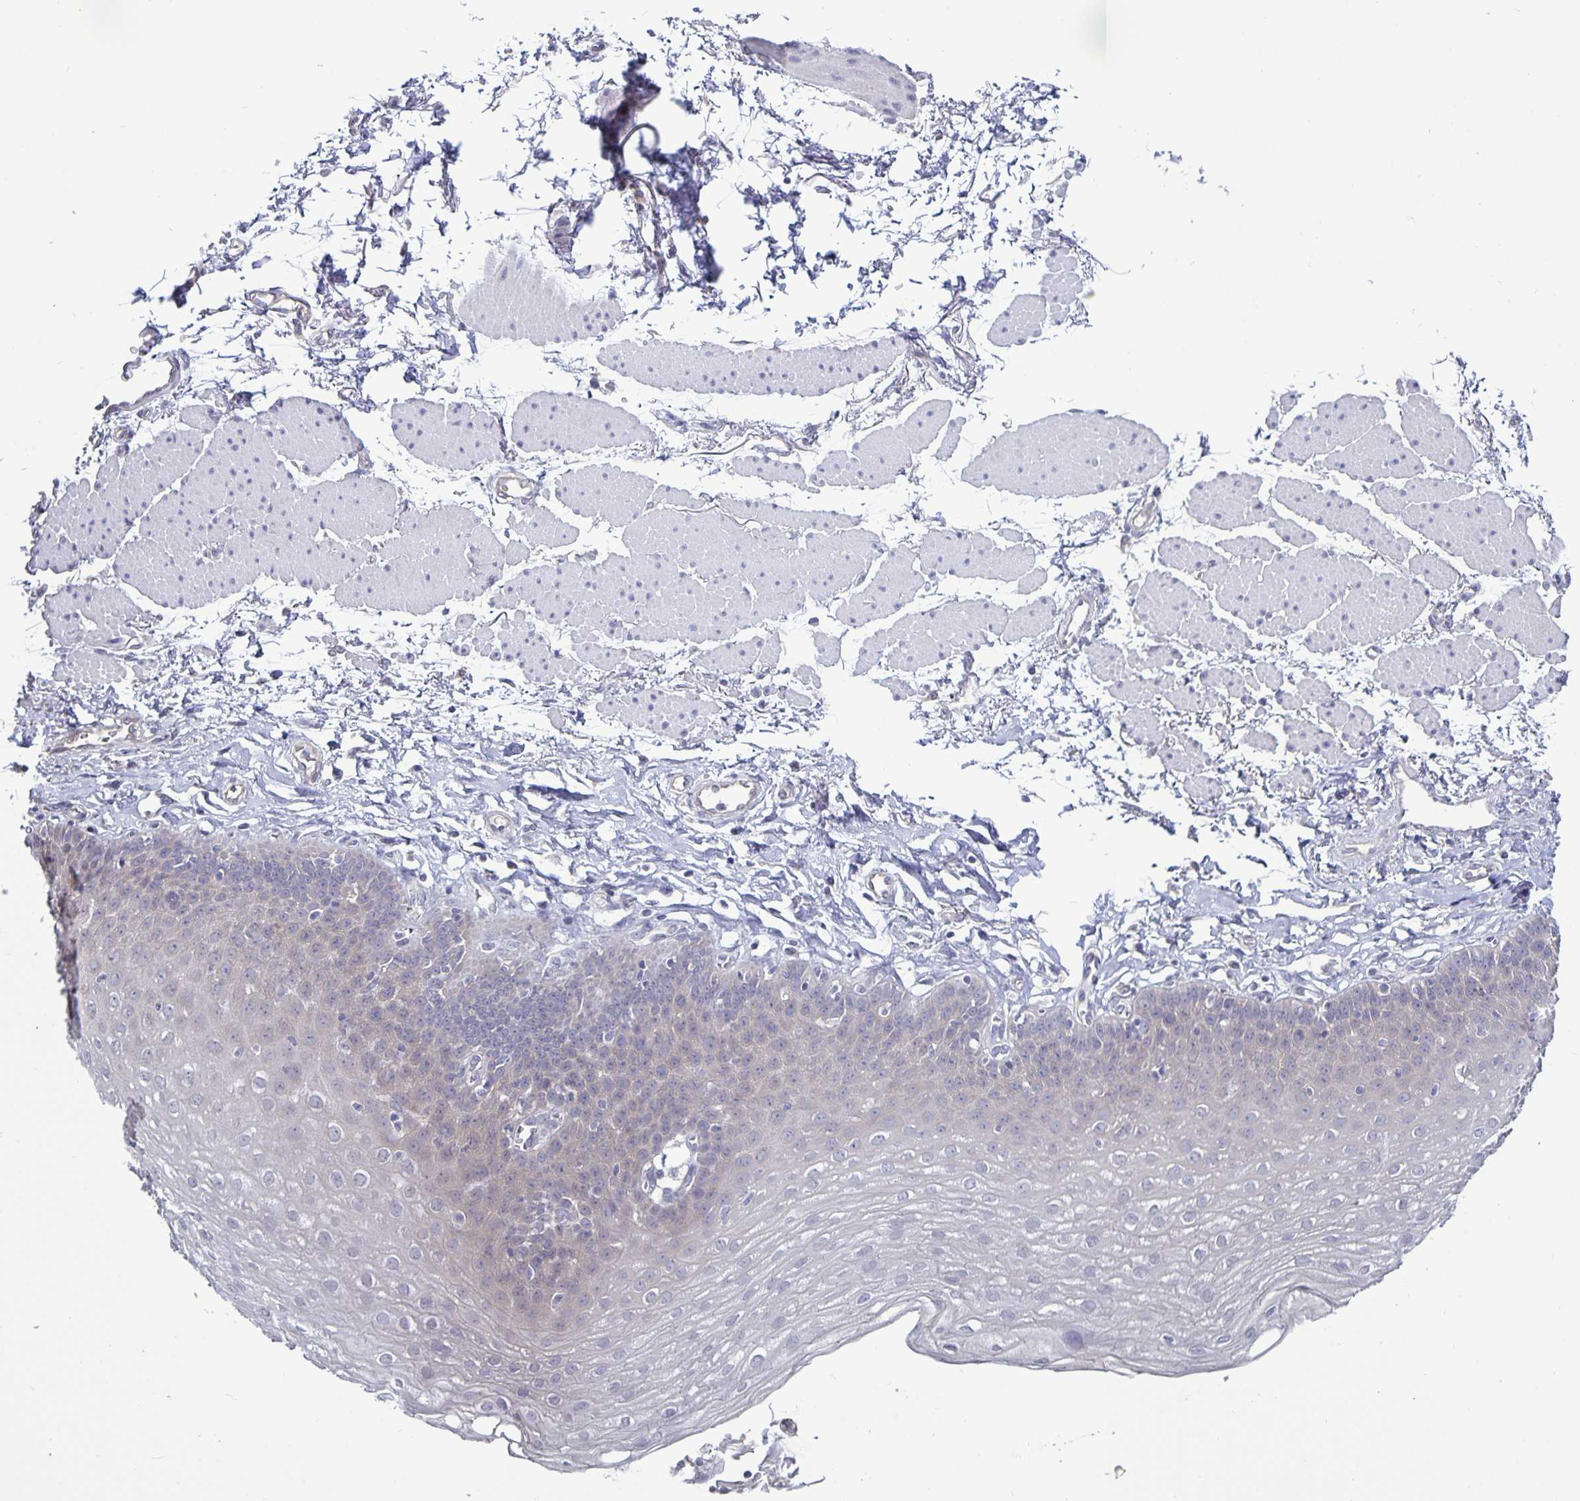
{"staining": {"intensity": "negative", "quantity": "none", "location": "none"}, "tissue": "esophagus", "cell_type": "Squamous epithelial cells", "image_type": "normal", "snomed": [{"axis": "morphology", "description": "Normal tissue, NOS"}, {"axis": "topography", "description": "Esophagus"}], "caption": "IHC photomicrograph of benign human esophagus stained for a protein (brown), which displays no staining in squamous epithelial cells. Brightfield microscopy of immunohistochemistry stained with DAB (brown) and hematoxylin (blue), captured at high magnification.", "gene": "PLCB3", "patient": {"sex": "female", "age": 81}}